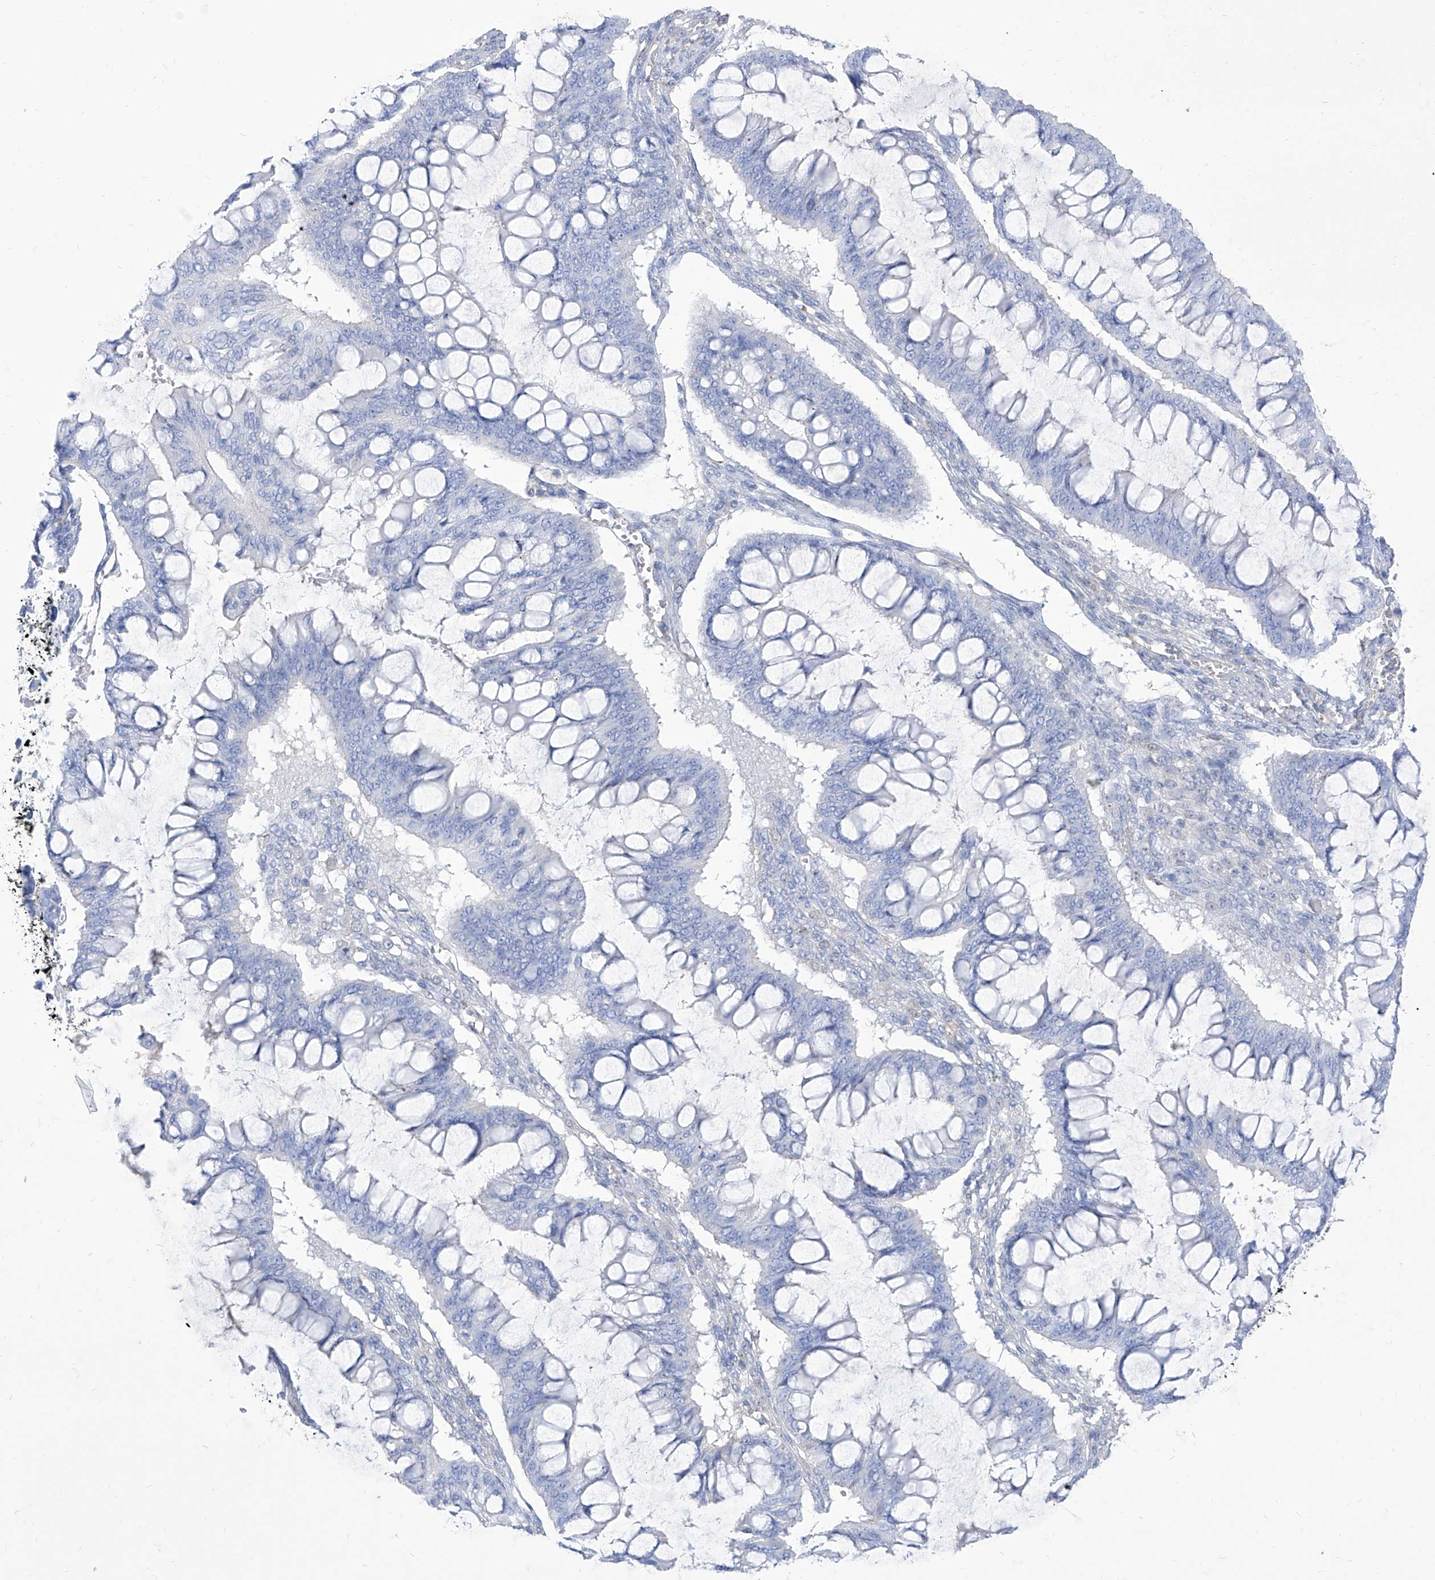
{"staining": {"intensity": "negative", "quantity": "none", "location": "none"}, "tissue": "ovarian cancer", "cell_type": "Tumor cells", "image_type": "cancer", "snomed": [{"axis": "morphology", "description": "Cystadenocarcinoma, mucinous, NOS"}, {"axis": "topography", "description": "Ovary"}], "caption": "Ovarian mucinous cystadenocarcinoma was stained to show a protein in brown. There is no significant expression in tumor cells. (DAB (3,3'-diaminobenzidine) immunohistochemistry (IHC), high magnification).", "gene": "C1orf74", "patient": {"sex": "female", "age": 73}}